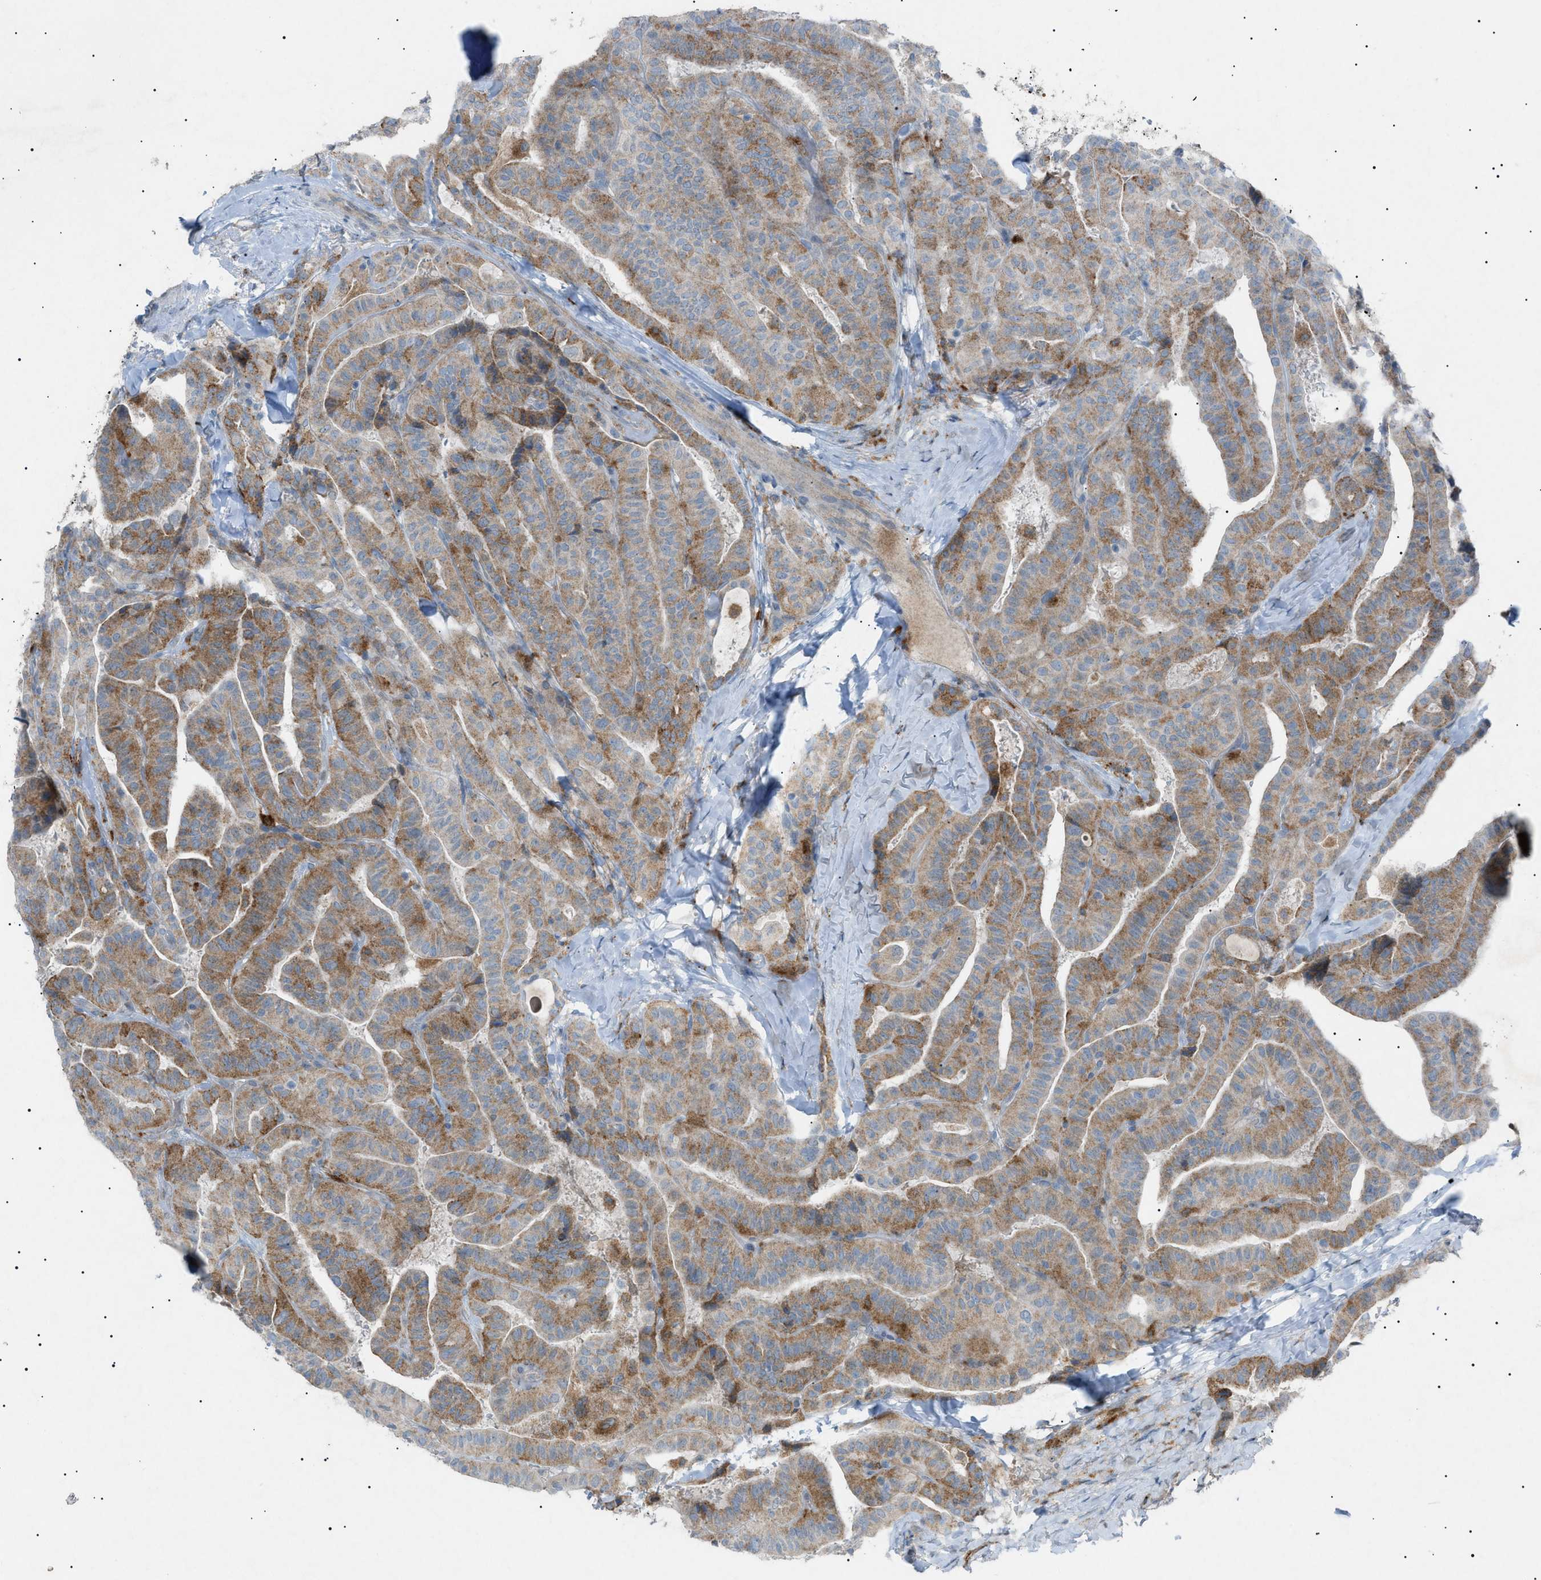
{"staining": {"intensity": "moderate", "quantity": ">75%", "location": "cytoplasmic/membranous"}, "tissue": "thyroid cancer", "cell_type": "Tumor cells", "image_type": "cancer", "snomed": [{"axis": "morphology", "description": "Papillary adenocarcinoma, NOS"}, {"axis": "topography", "description": "Thyroid gland"}], "caption": "IHC (DAB (3,3'-diaminobenzidine)) staining of human thyroid cancer (papillary adenocarcinoma) demonstrates moderate cytoplasmic/membranous protein expression in about >75% of tumor cells.", "gene": "BTK", "patient": {"sex": "male", "age": 77}}